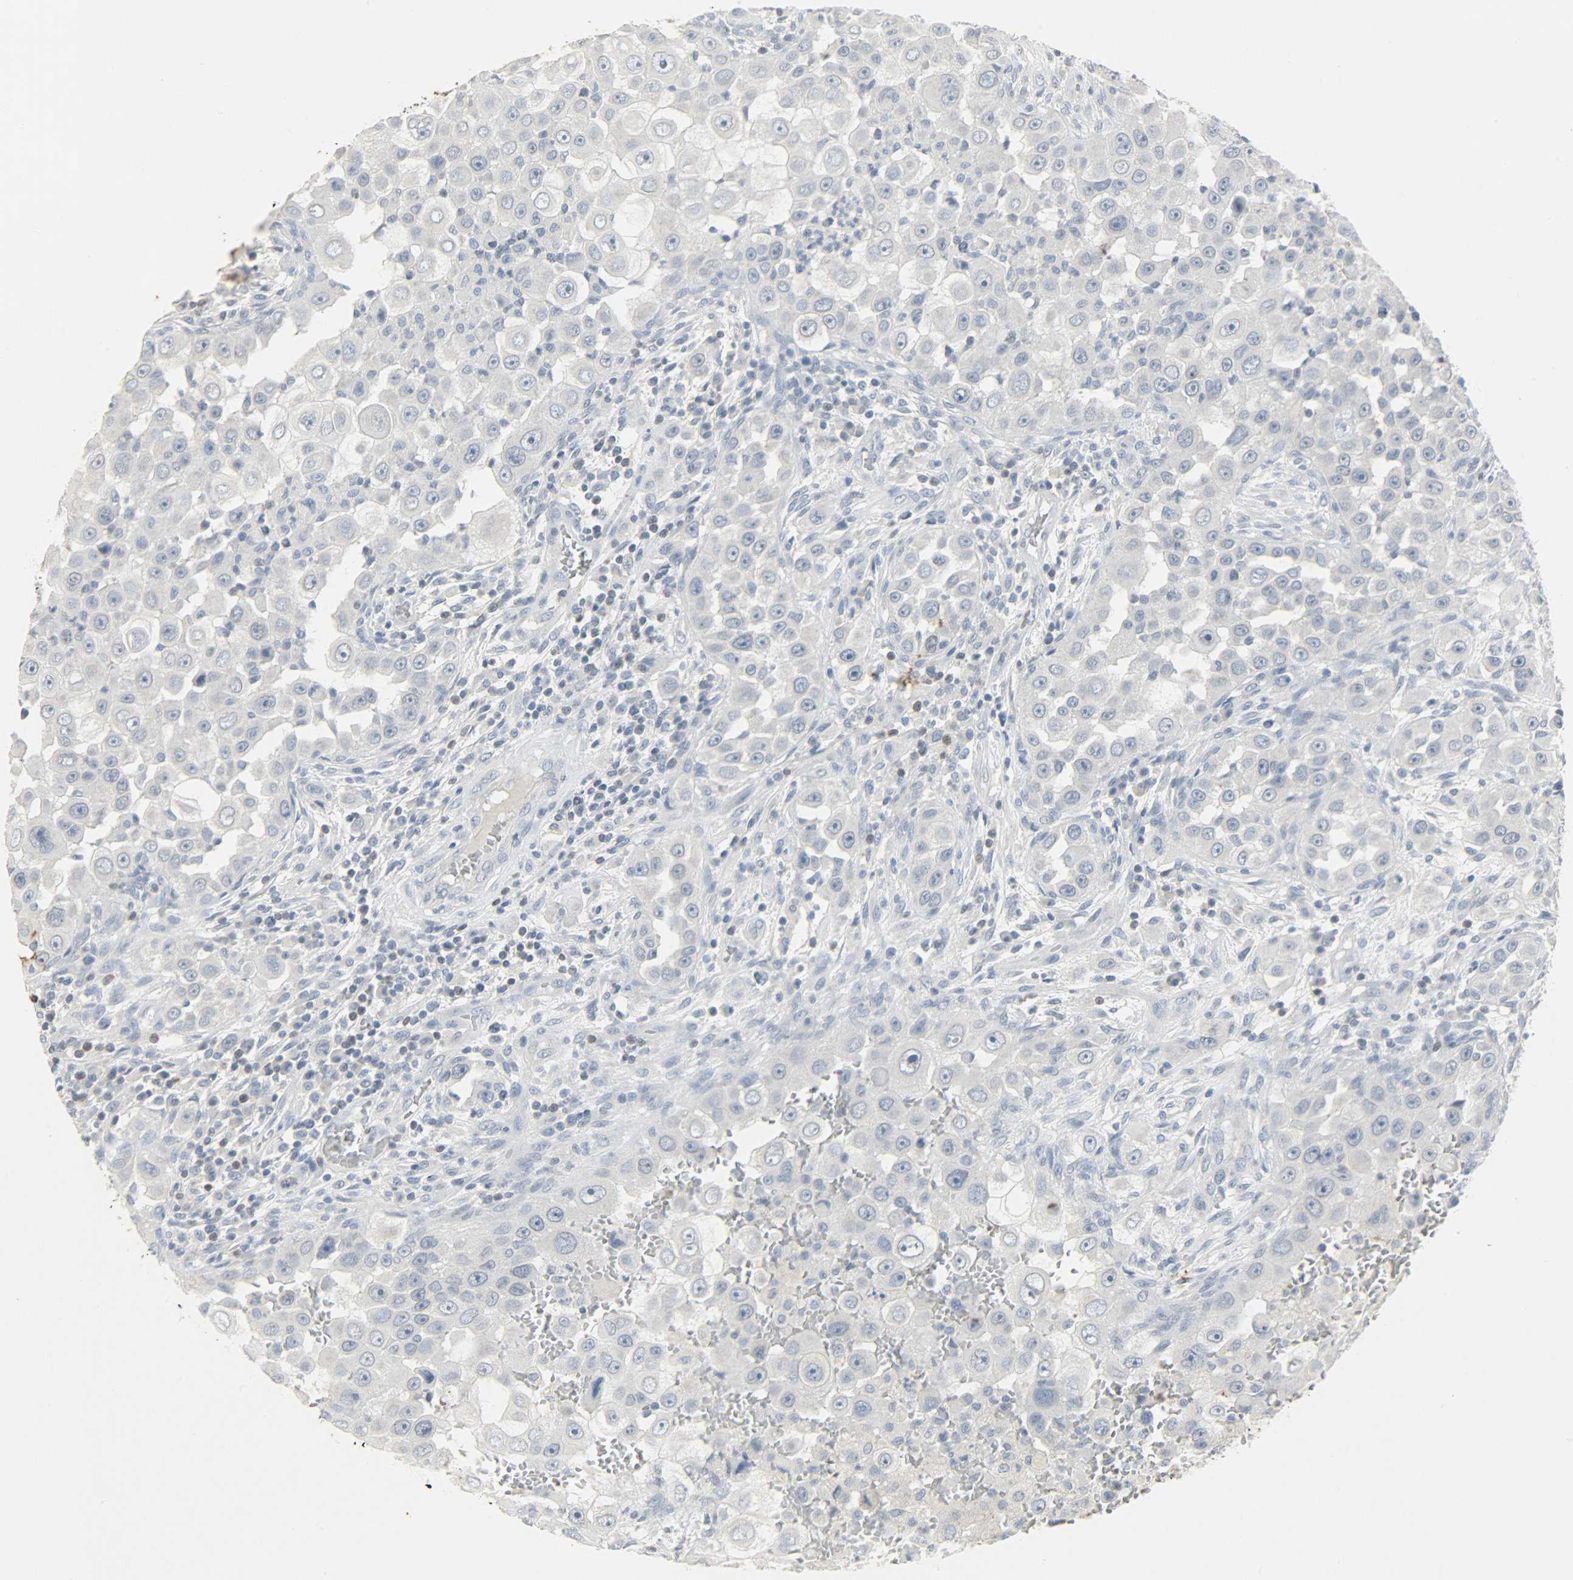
{"staining": {"intensity": "negative", "quantity": "none", "location": "none"}, "tissue": "head and neck cancer", "cell_type": "Tumor cells", "image_type": "cancer", "snomed": [{"axis": "morphology", "description": "Carcinoma, NOS"}, {"axis": "topography", "description": "Head-Neck"}], "caption": "Immunohistochemical staining of human carcinoma (head and neck) shows no significant positivity in tumor cells. (DAB (3,3'-diaminobenzidine) immunohistochemistry (IHC), high magnification).", "gene": "CAMK4", "patient": {"sex": "male", "age": 87}}